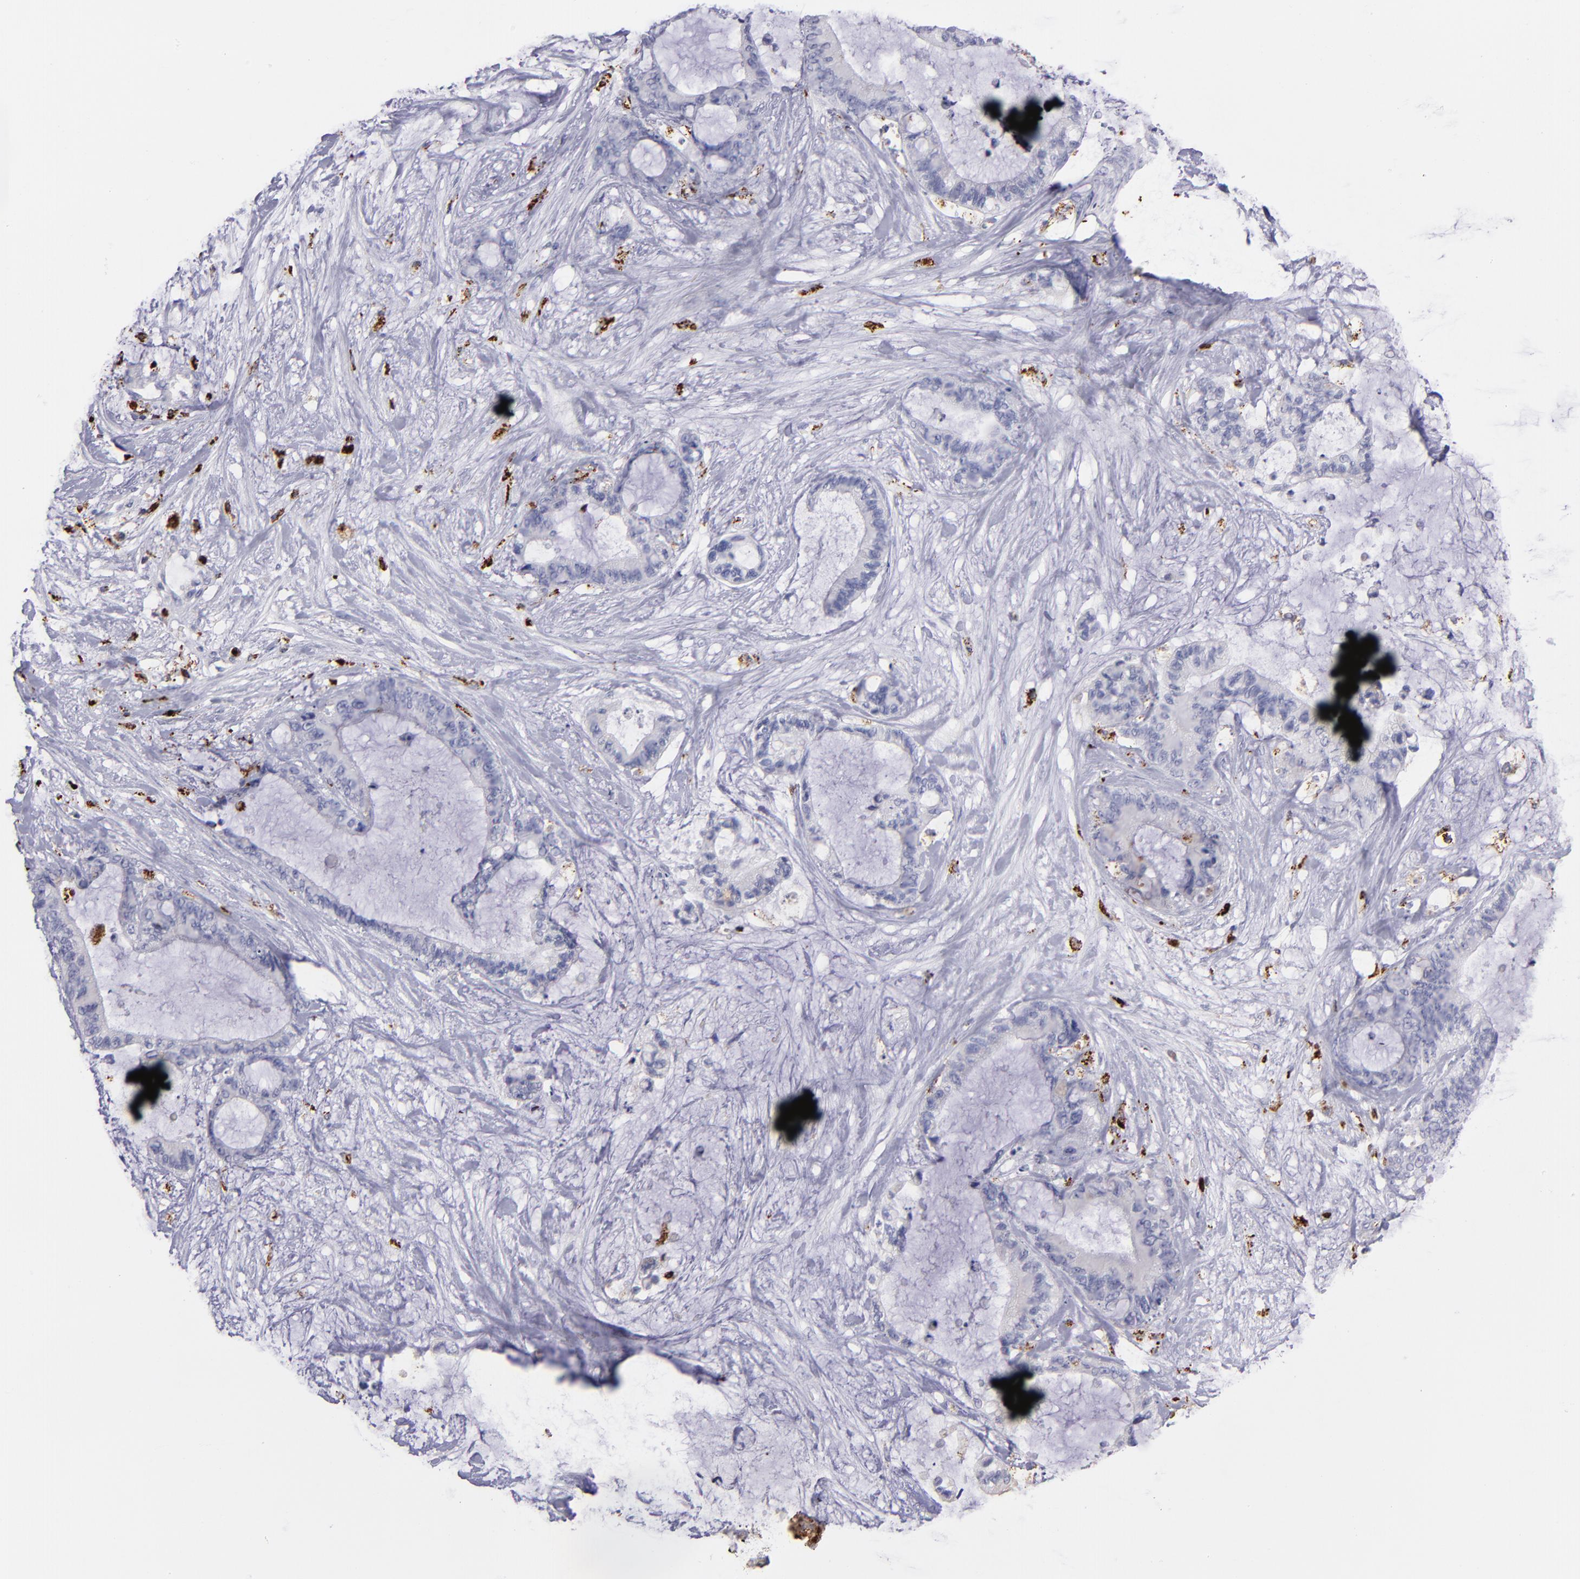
{"staining": {"intensity": "negative", "quantity": "none", "location": "none"}, "tissue": "liver cancer", "cell_type": "Tumor cells", "image_type": "cancer", "snomed": [{"axis": "morphology", "description": "Cholangiocarcinoma"}, {"axis": "topography", "description": "Liver"}], "caption": "DAB (3,3'-diaminobenzidine) immunohistochemical staining of liver cancer (cholangiocarcinoma) demonstrates no significant expression in tumor cells. Brightfield microscopy of IHC stained with DAB (brown) and hematoxylin (blue), captured at high magnification.", "gene": "CTSS", "patient": {"sex": "female", "age": 73}}